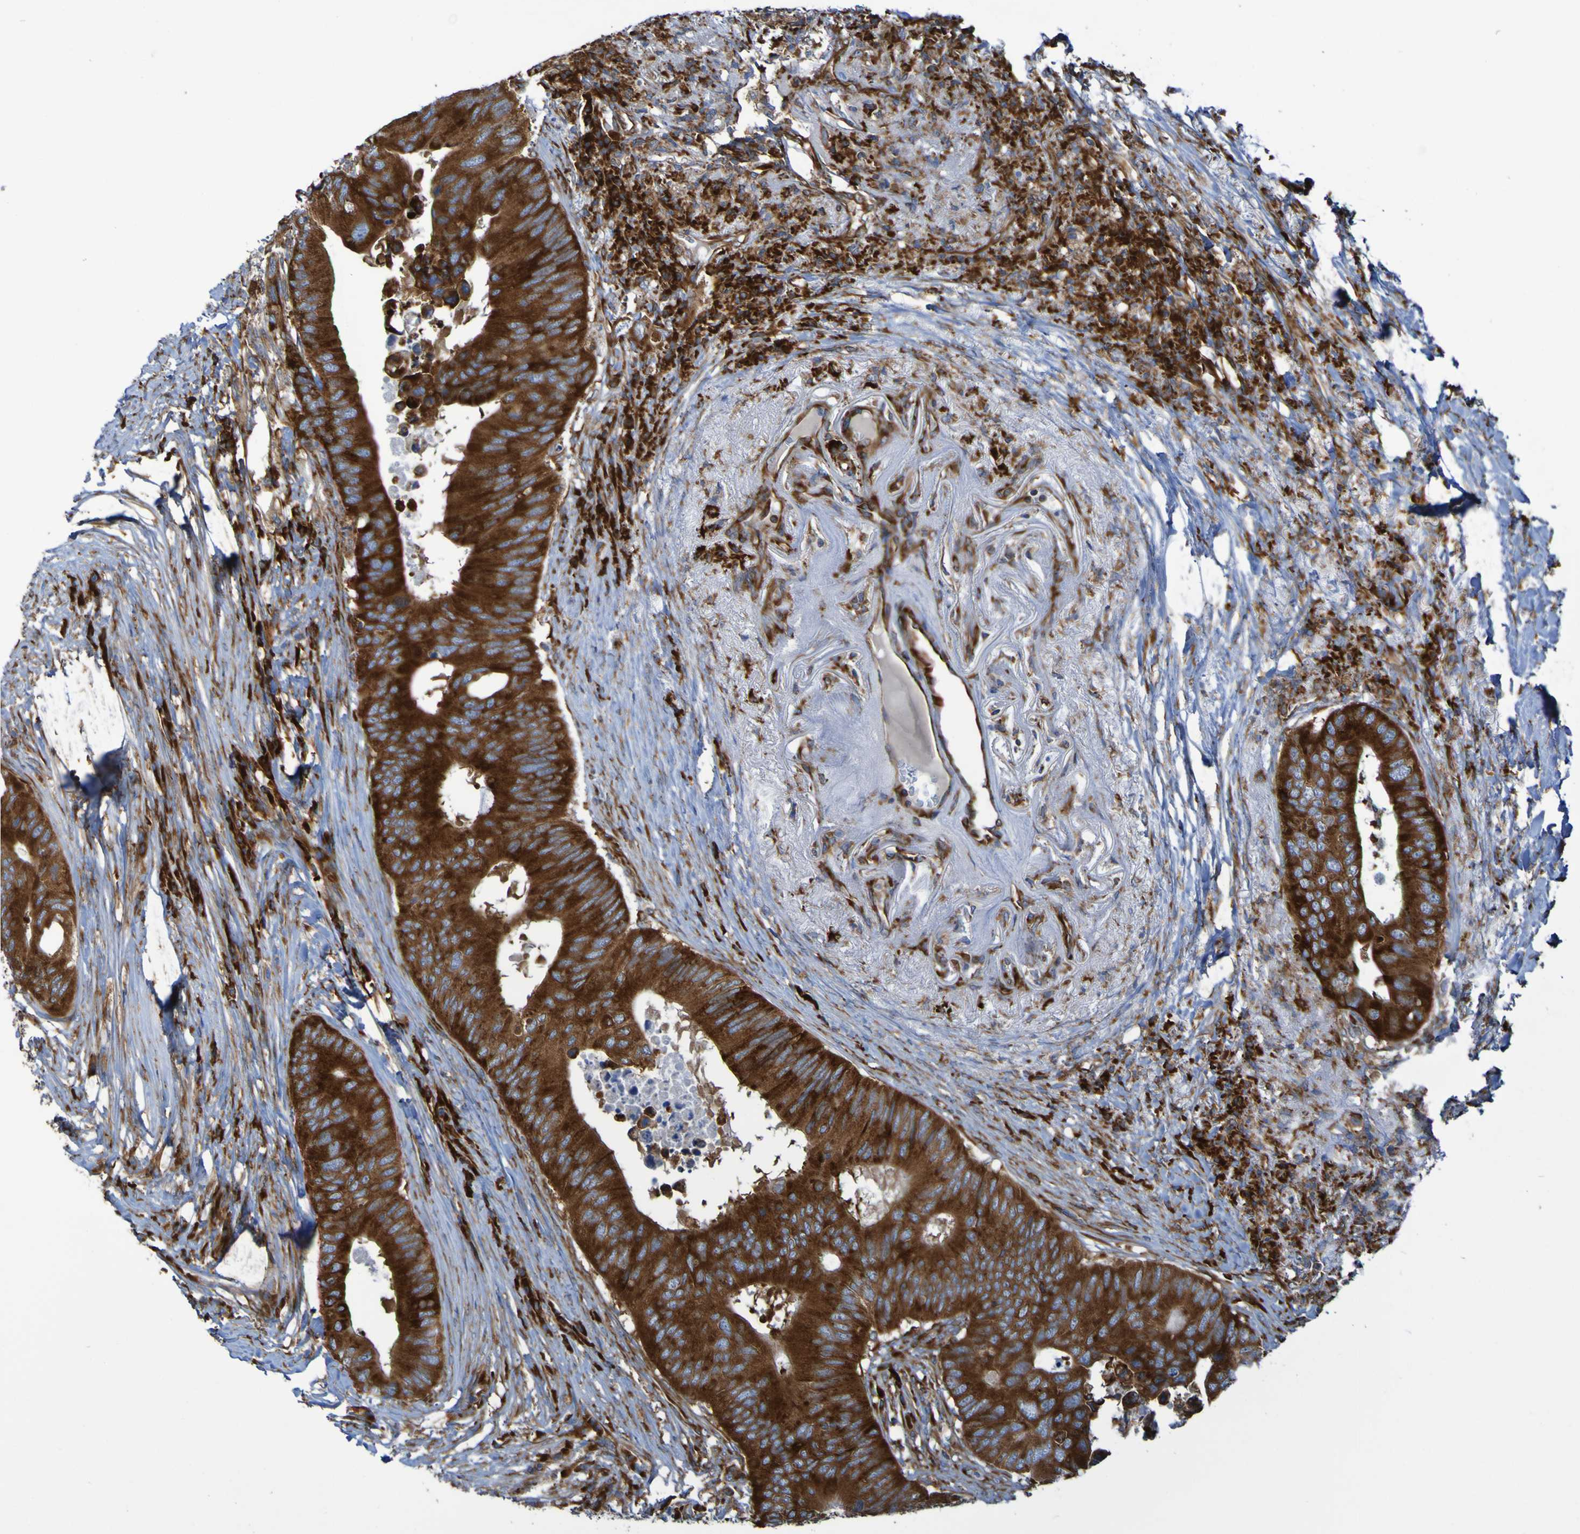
{"staining": {"intensity": "strong", "quantity": ">75%", "location": "cytoplasmic/membranous"}, "tissue": "colorectal cancer", "cell_type": "Tumor cells", "image_type": "cancer", "snomed": [{"axis": "morphology", "description": "Adenocarcinoma, NOS"}, {"axis": "topography", "description": "Colon"}], "caption": "Protein staining by immunohistochemistry (IHC) displays strong cytoplasmic/membranous staining in about >75% of tumor cells in colorectal cancer (adenocarcinoma).", "gene": "RPL10", "patient": {"sex": "male", "age": 71}}